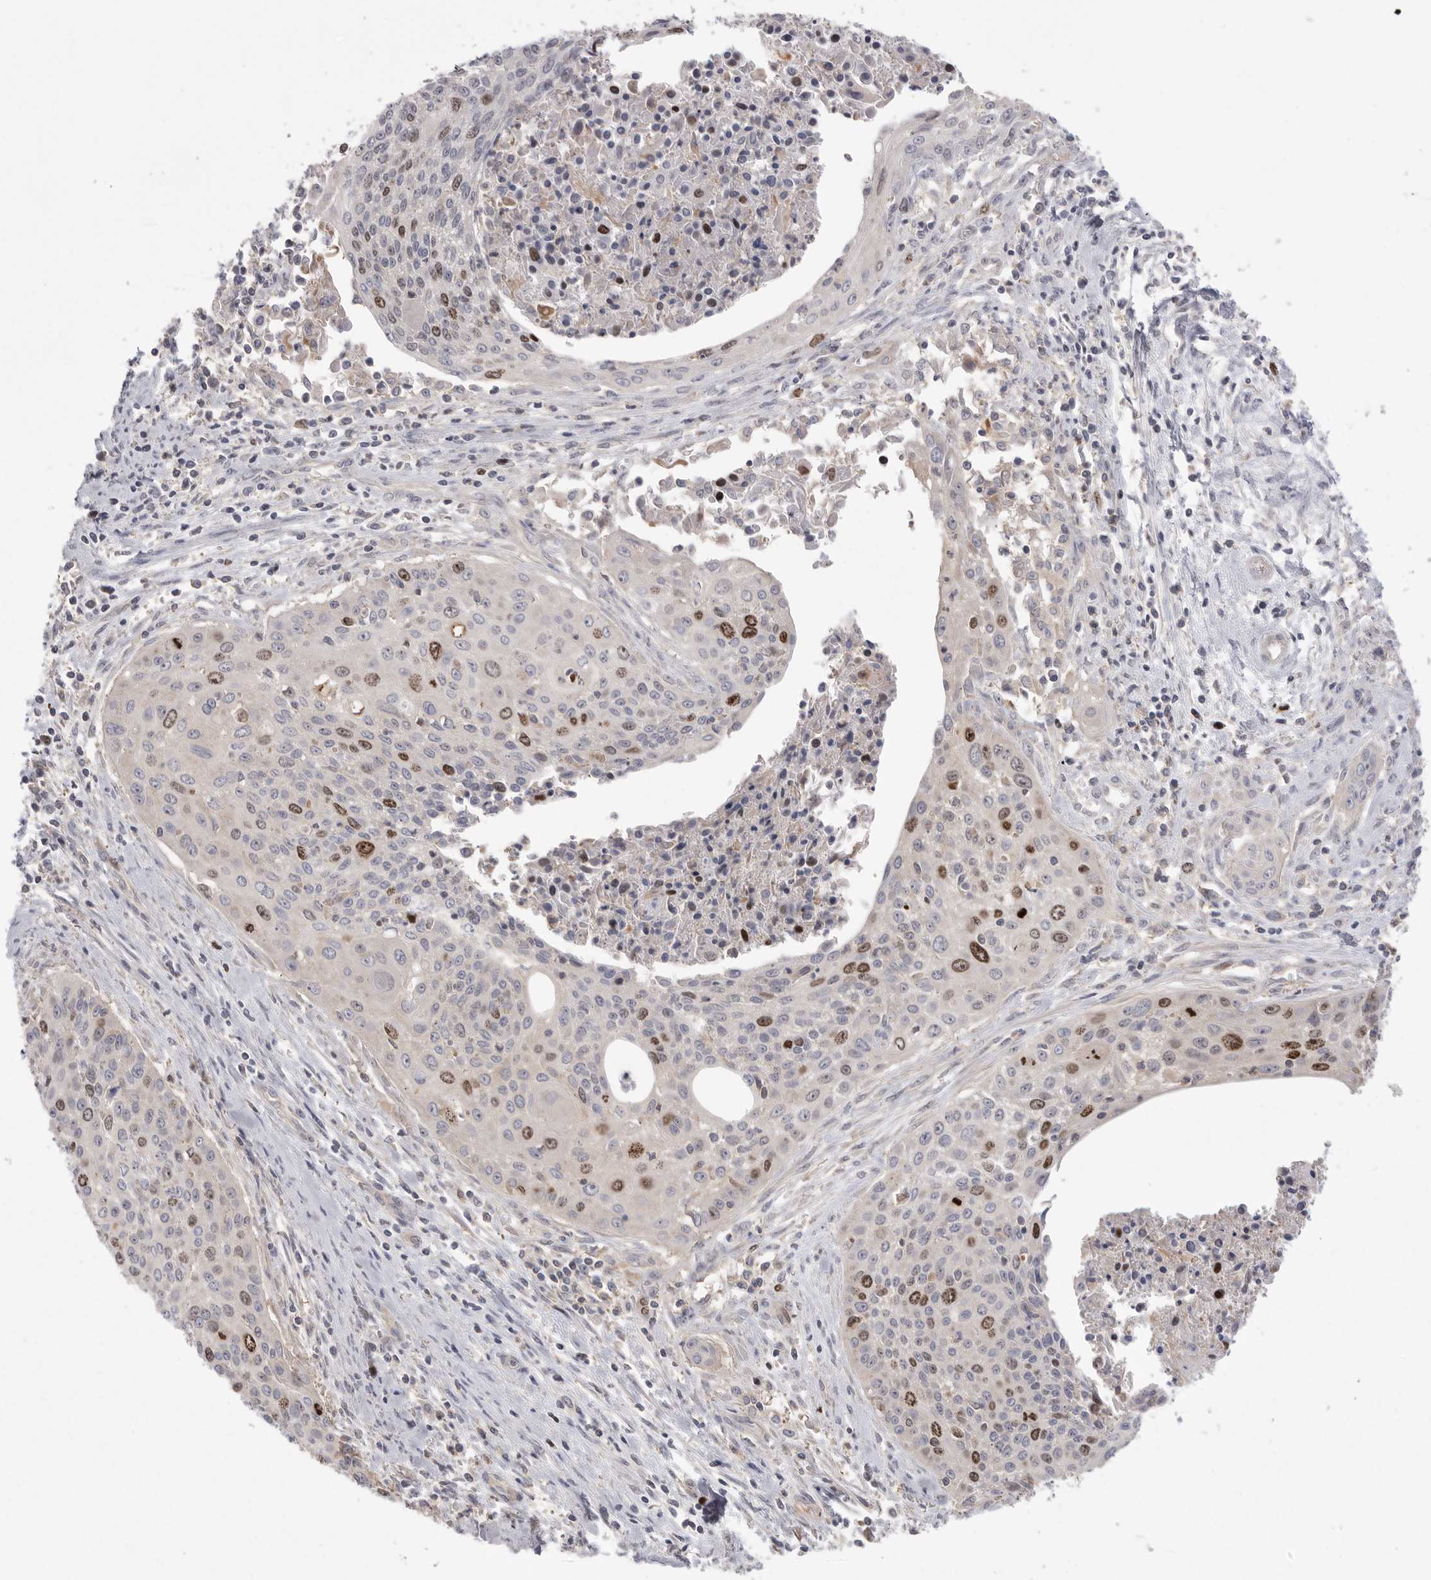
{"staining": {"intensity": "strong", "quantity": "<25%", "location": "nuclear"}, "tissue": "cervical cancer", "cell_type": "Tumor cells", "image_type": "cancer", "snomed": [{"axis": "morphology", "description": "Squamous cell carcinoma, NOS"}, {"axis": "topography", "description": "Cervix"}], "caption": "Strong nuclear protein positivity is appreciated in approximately <25% of tumor cells in cervical squamous cell carcinoma.", "gene": "TOP2A", "patient": {"sex": "female", "age": 55}}